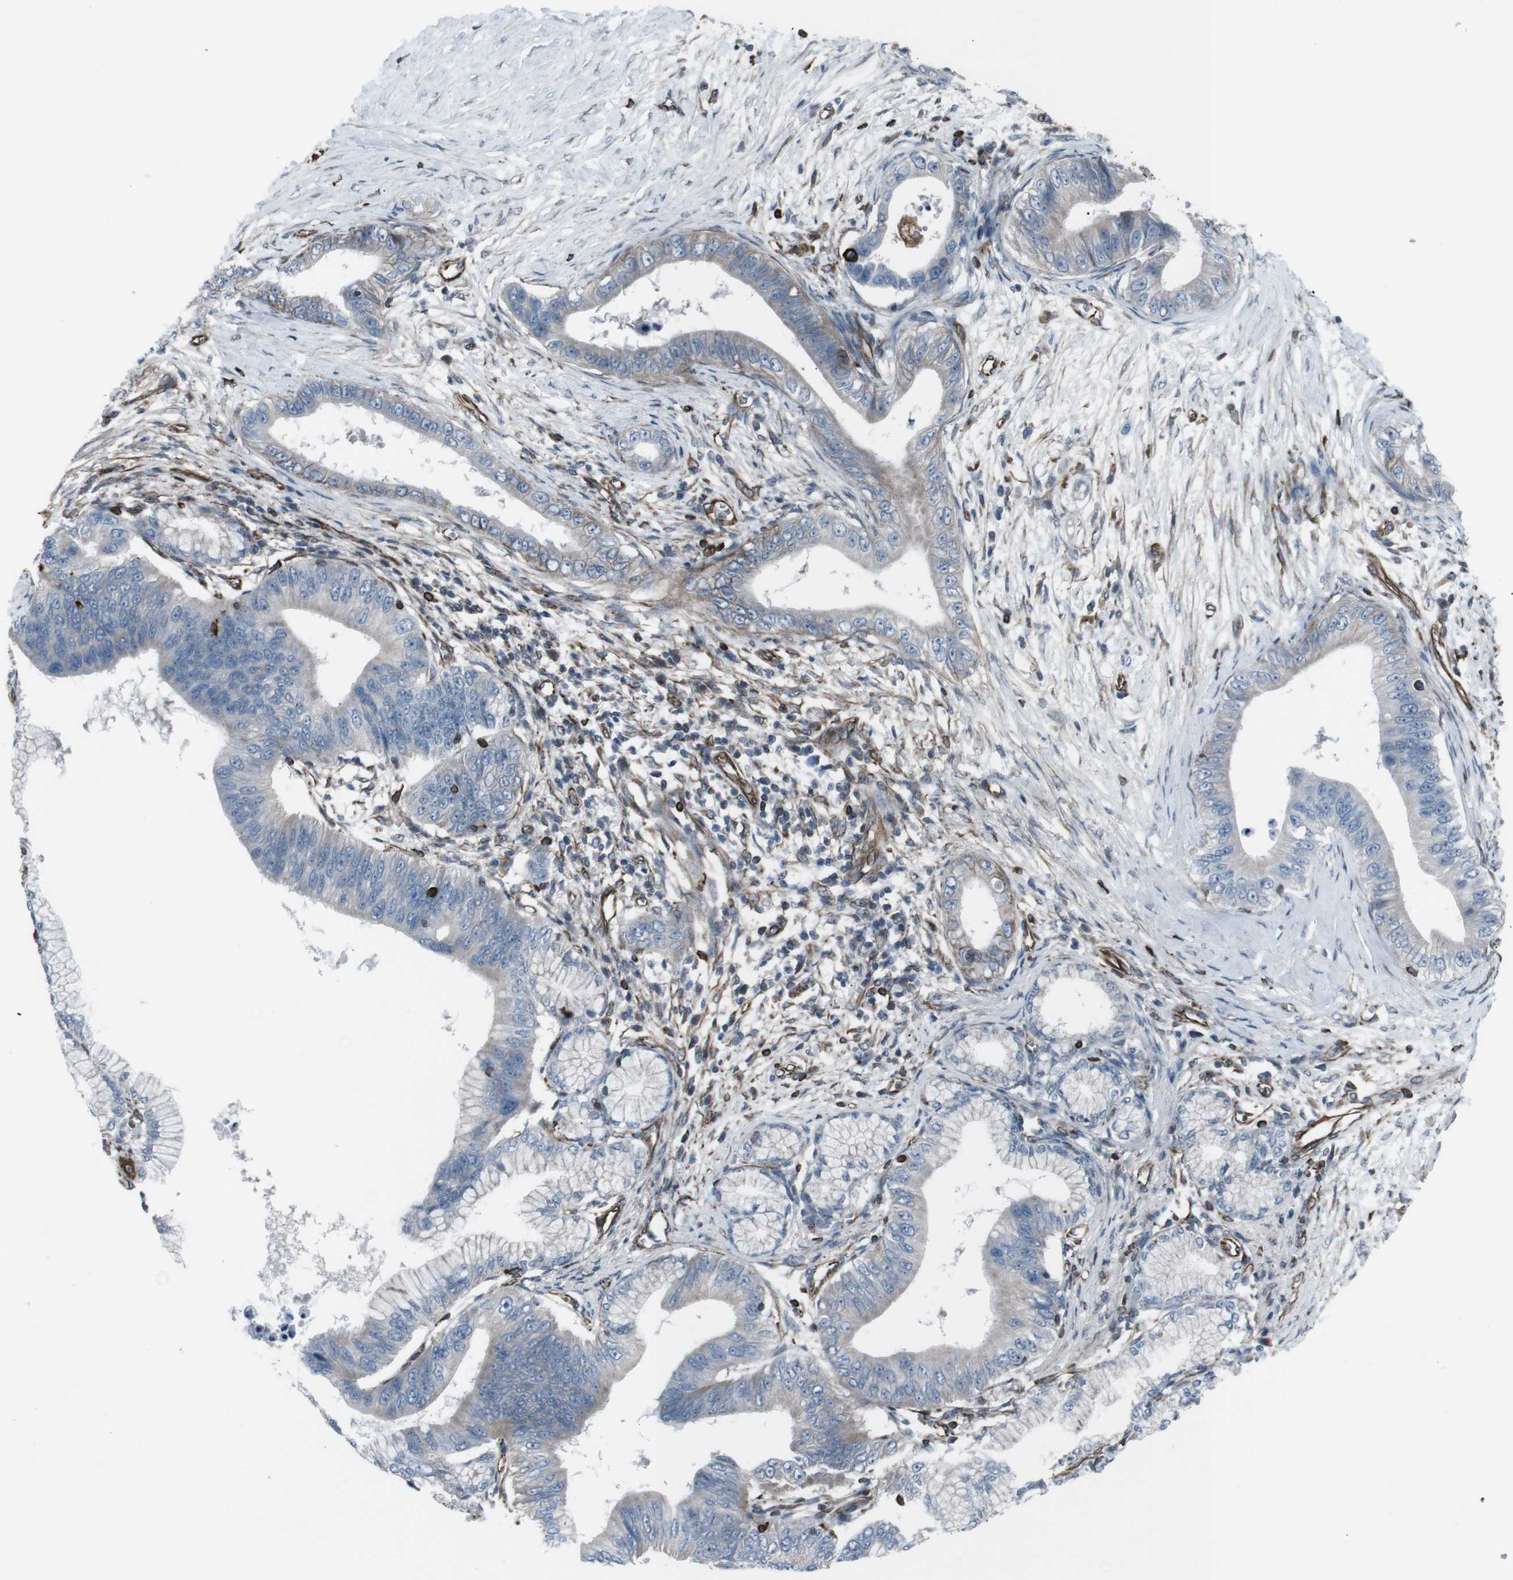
{"staining": {"intensity": "weak", "quantity": "<25%", "location": "cytoplasmic/membranous"}, "tissue": "pancreatic cancer", "cell_type": "Tumor cells", "image_type": "cancer", "snomed": [{"axis": "morphology", "description": "Adenocarcinoma, NOS"}, {"axis": "topography", "description": "Pancreas"}], "caption": "DAB (3,3'-diaminobenzidine) immunohistochemical staining of human adenocarcinoma (pancreatic) displays no significant staining in tumor cells.", "gene": "TMEM141", "patient": {"sex": "male", "age": 77}}